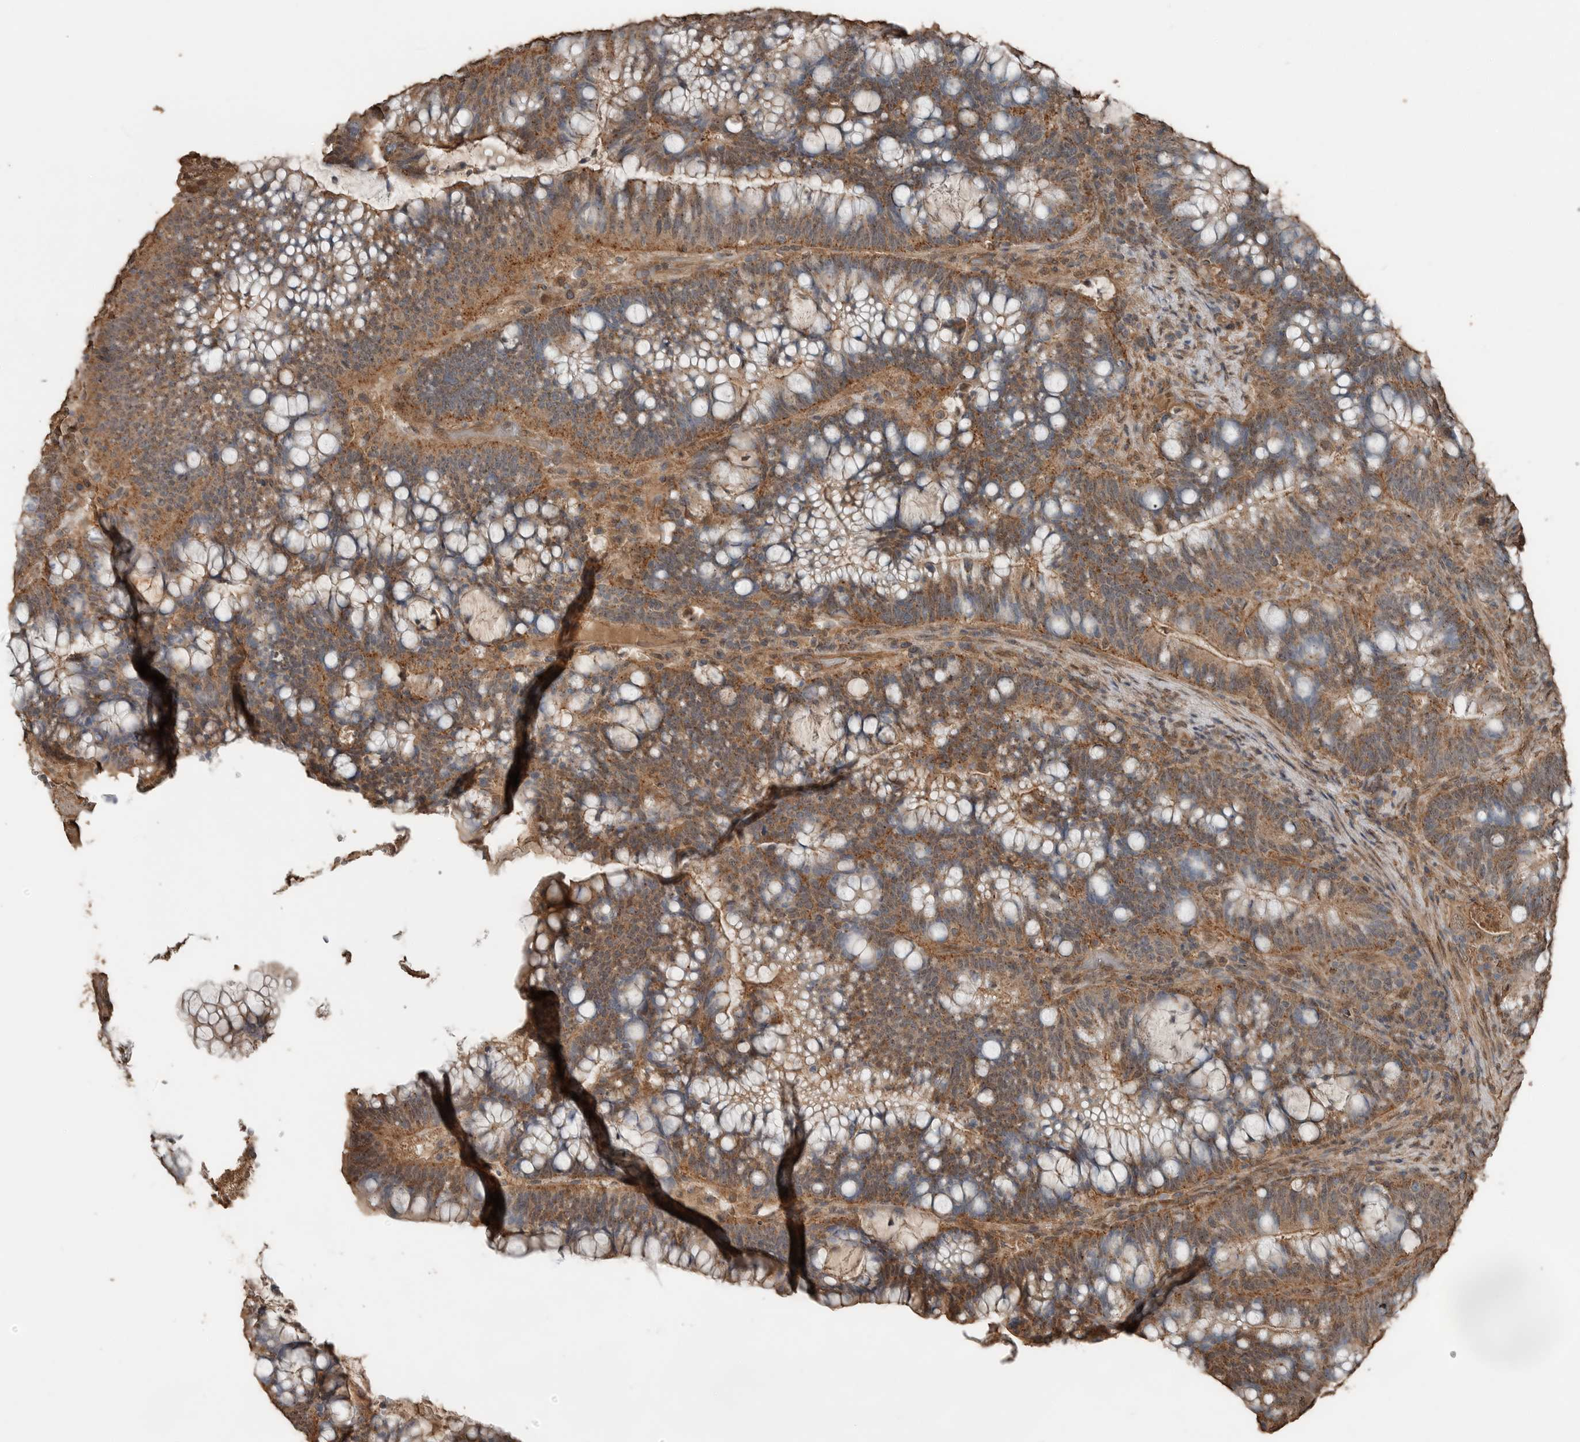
{"staining": {"intensity": "moderate", "quantity": ">75%", "location": "cytoplasmic/membranous"}, "tissue": "colorectal cancer", "cell_type": "Tumor cells", "image_type": "cancer", "snomed": [{"axis": "morphology", "description": "Adenocarcinoma, NOS"}, {"axis": "topography", "description": "Colon"}], "caption": "An IHC histopathology image of neoplastic tissue is shown. Protein staining in brown shows moderate cytoplasmic/membranous positivity in colorectal cancer within tumor cells.", "gene": "BLZF1", "patient": {"sex": "female", "age": 66}}